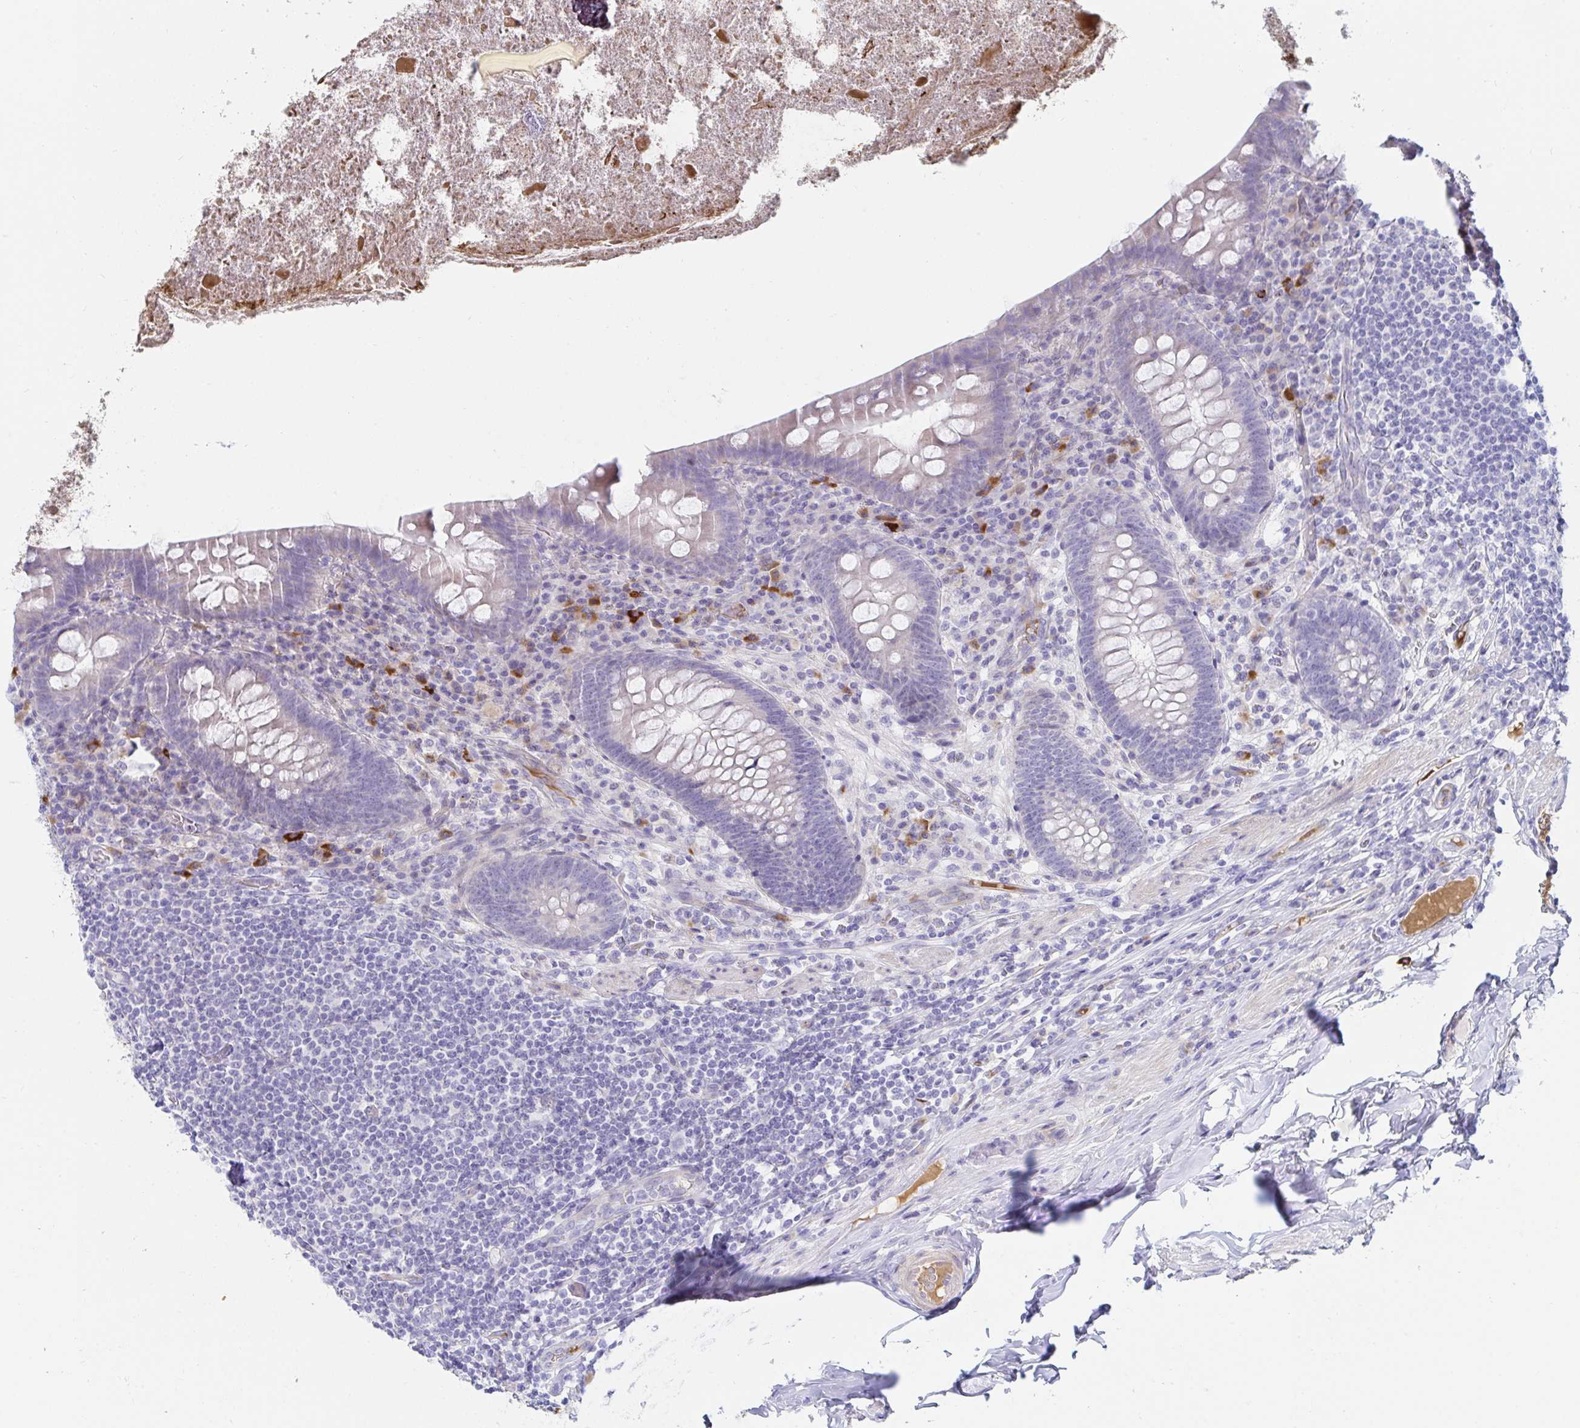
{"staining": {"intensity": "negative", "quantity": "none", "location": "none"}, "tissue": "appendix", "cell_type": "Glandular cells", "image_type": "normal", "snomed": [{"axis": "morphology", "description": "Normal tissue, NOS"}, {"axis": "topography", "description": "Appendix"}], "caption": "Immunohistochemical staining of benign appendix demonstrates no significant staining in glandular cells.", "gene": "C4orf17", "patient": {"sex": "male", "age": 71}}